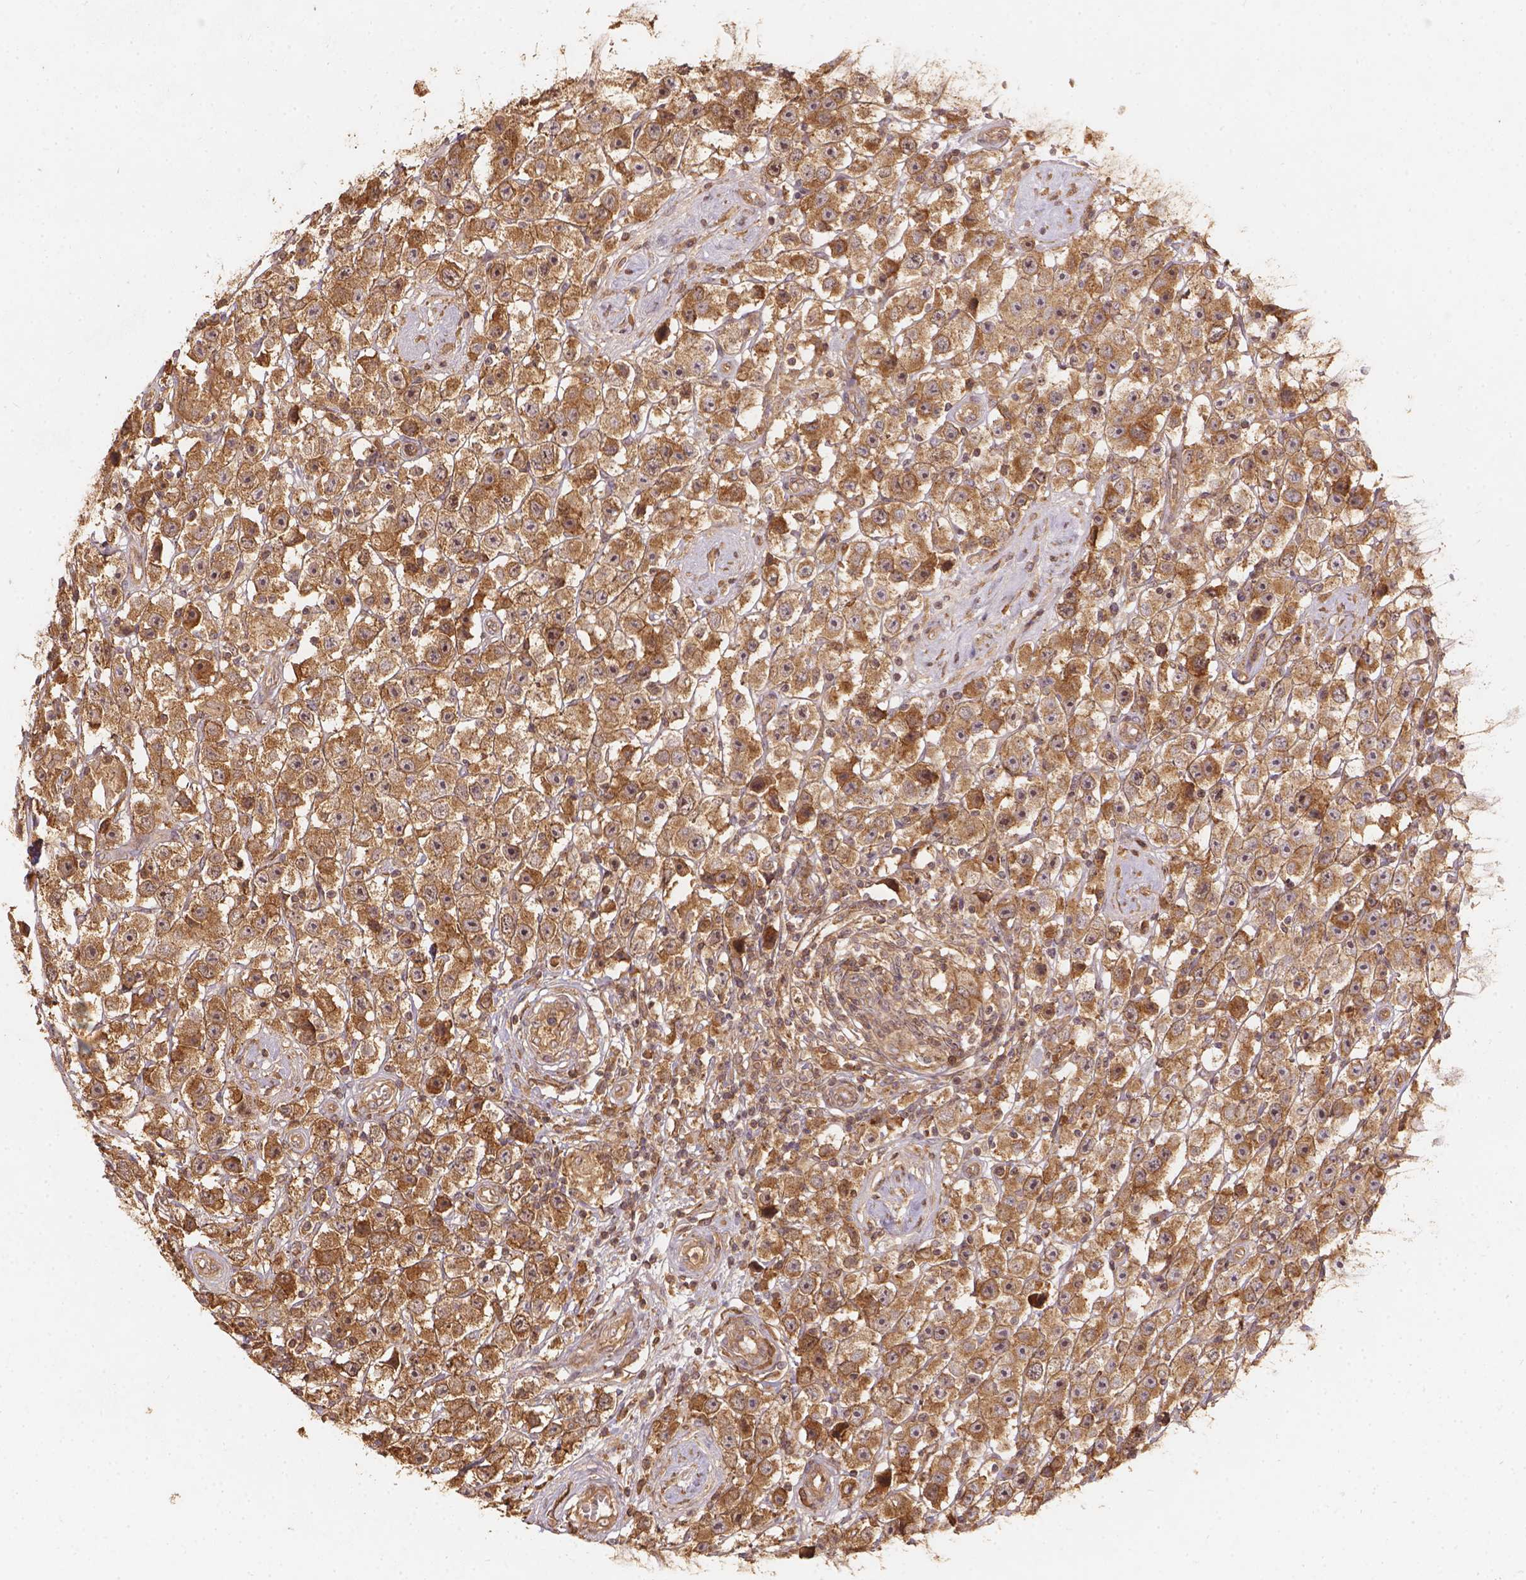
{"staining": {"intensity": "moderate", "quantity": ">75%", "location": "cytoplasmic/membranous"}, "tissue": "testis cancer", "cell_type": "Tumor cells", "image_type": "cancer", "snomed": [{"axis": "morphology", "description": "Seminoma, NOS"}, {"axis": "topography", "description": "Testis"}], "caption": "Human seminoma (testis) stained with a protein marker displays moderate staining in tumor cells.", "gene": "XPR1", "patient": {"sex": "male", "age": 45}}